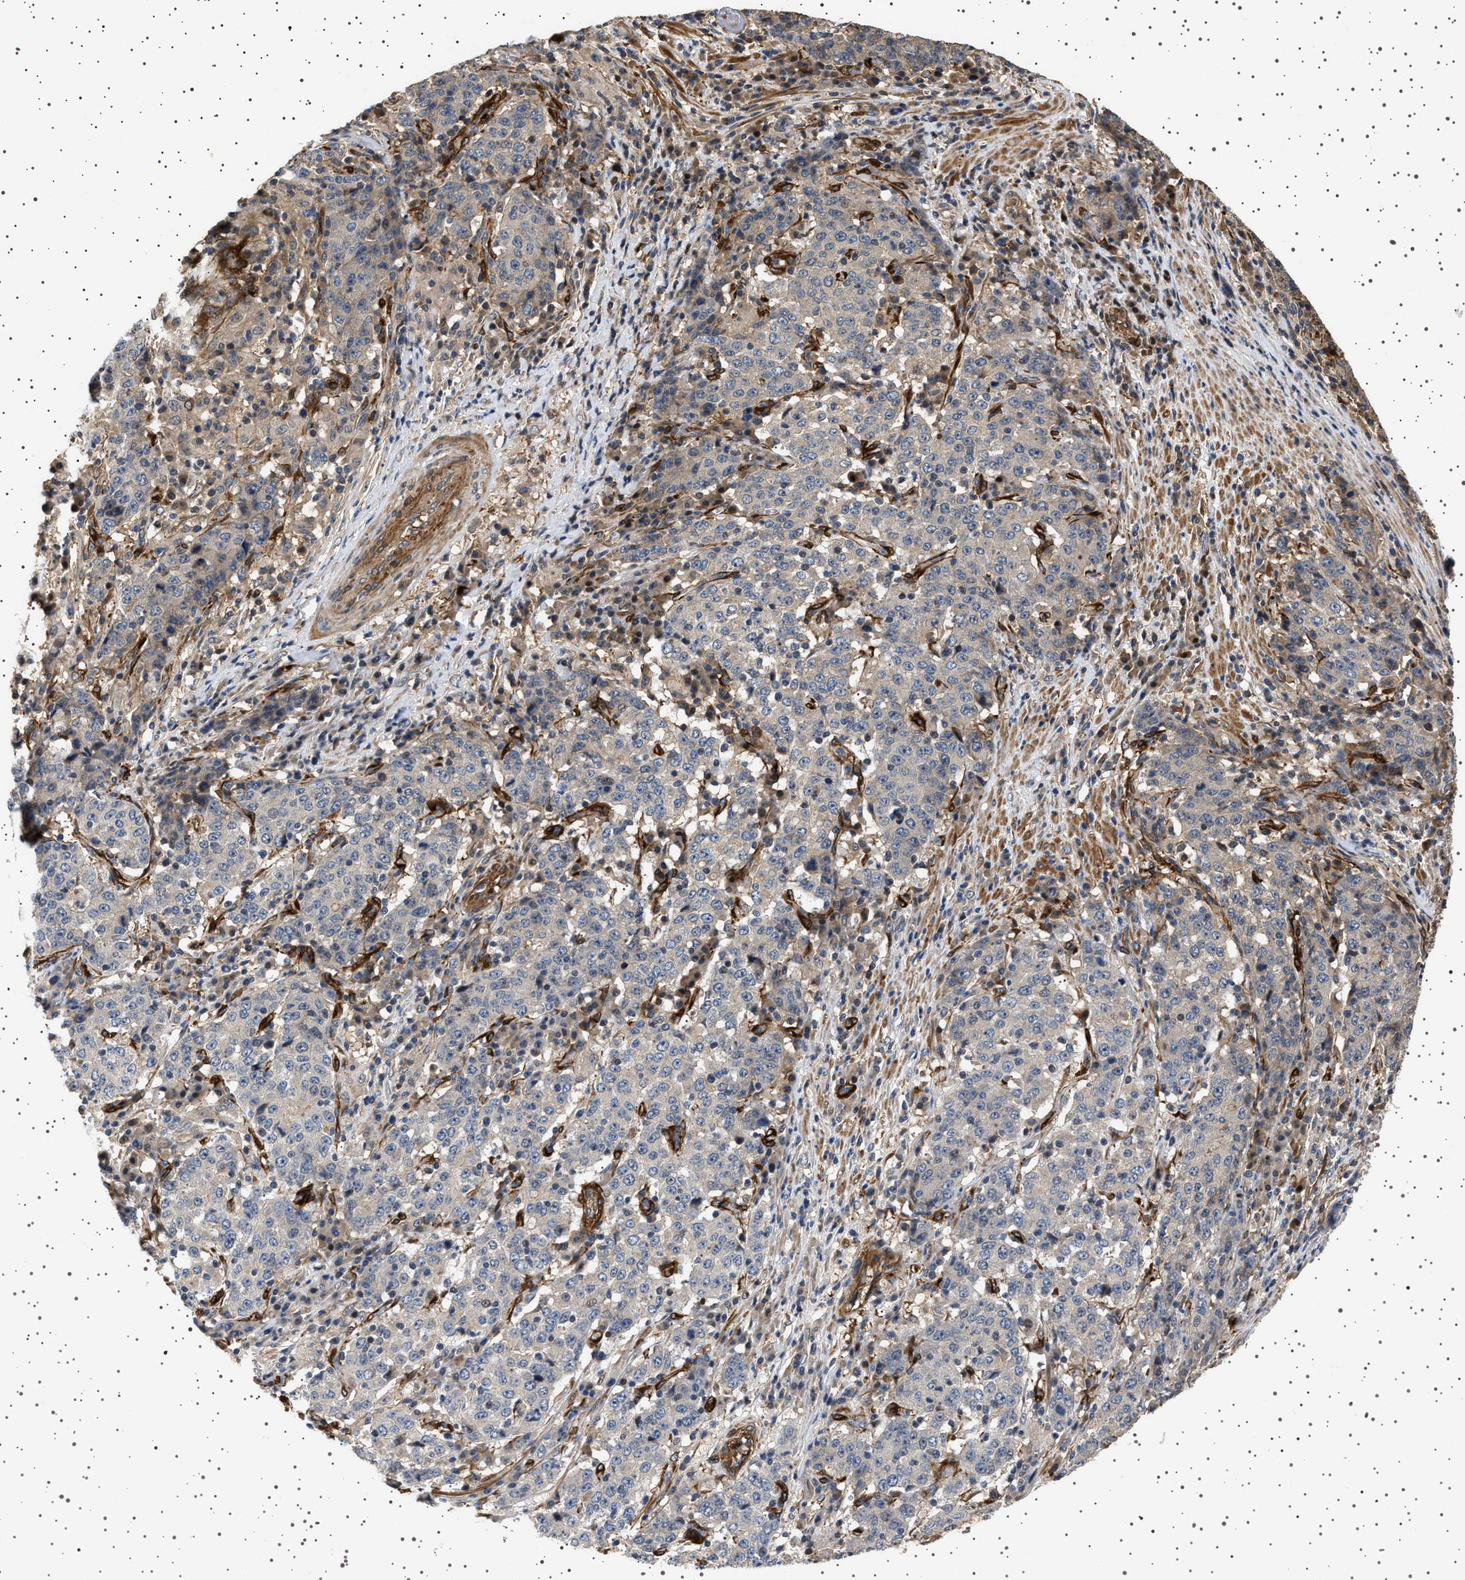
{"staining": {"intensity": "weak", "quantity": "<25%", "location": "cytoplasmic/membranous"}, "tissue": "stomach cancer", "cell_type": "Tumor cells", "image_type": "cancer", "snomed": [{"axis": "morphology", "description": "Adenocarcinoma, NOS"}, {"axis": "topography", "description": "Stomach"}], "caption": "Immunohistochemistry (IHC) micrograph of neoplastic tissue: human adenocarcinoma (stomach) stained with DAB (3,3'-diaminobenzidine) displays no significant protein expression in tumor cells. The staining was performed using DAB to visualize the protein expression in brown, while the nuclei were stained in blue with hematoxylin (Magnification: 20x).", "gene": "GUCY1B1", "patient": {"sex": "male", "age": 59}}